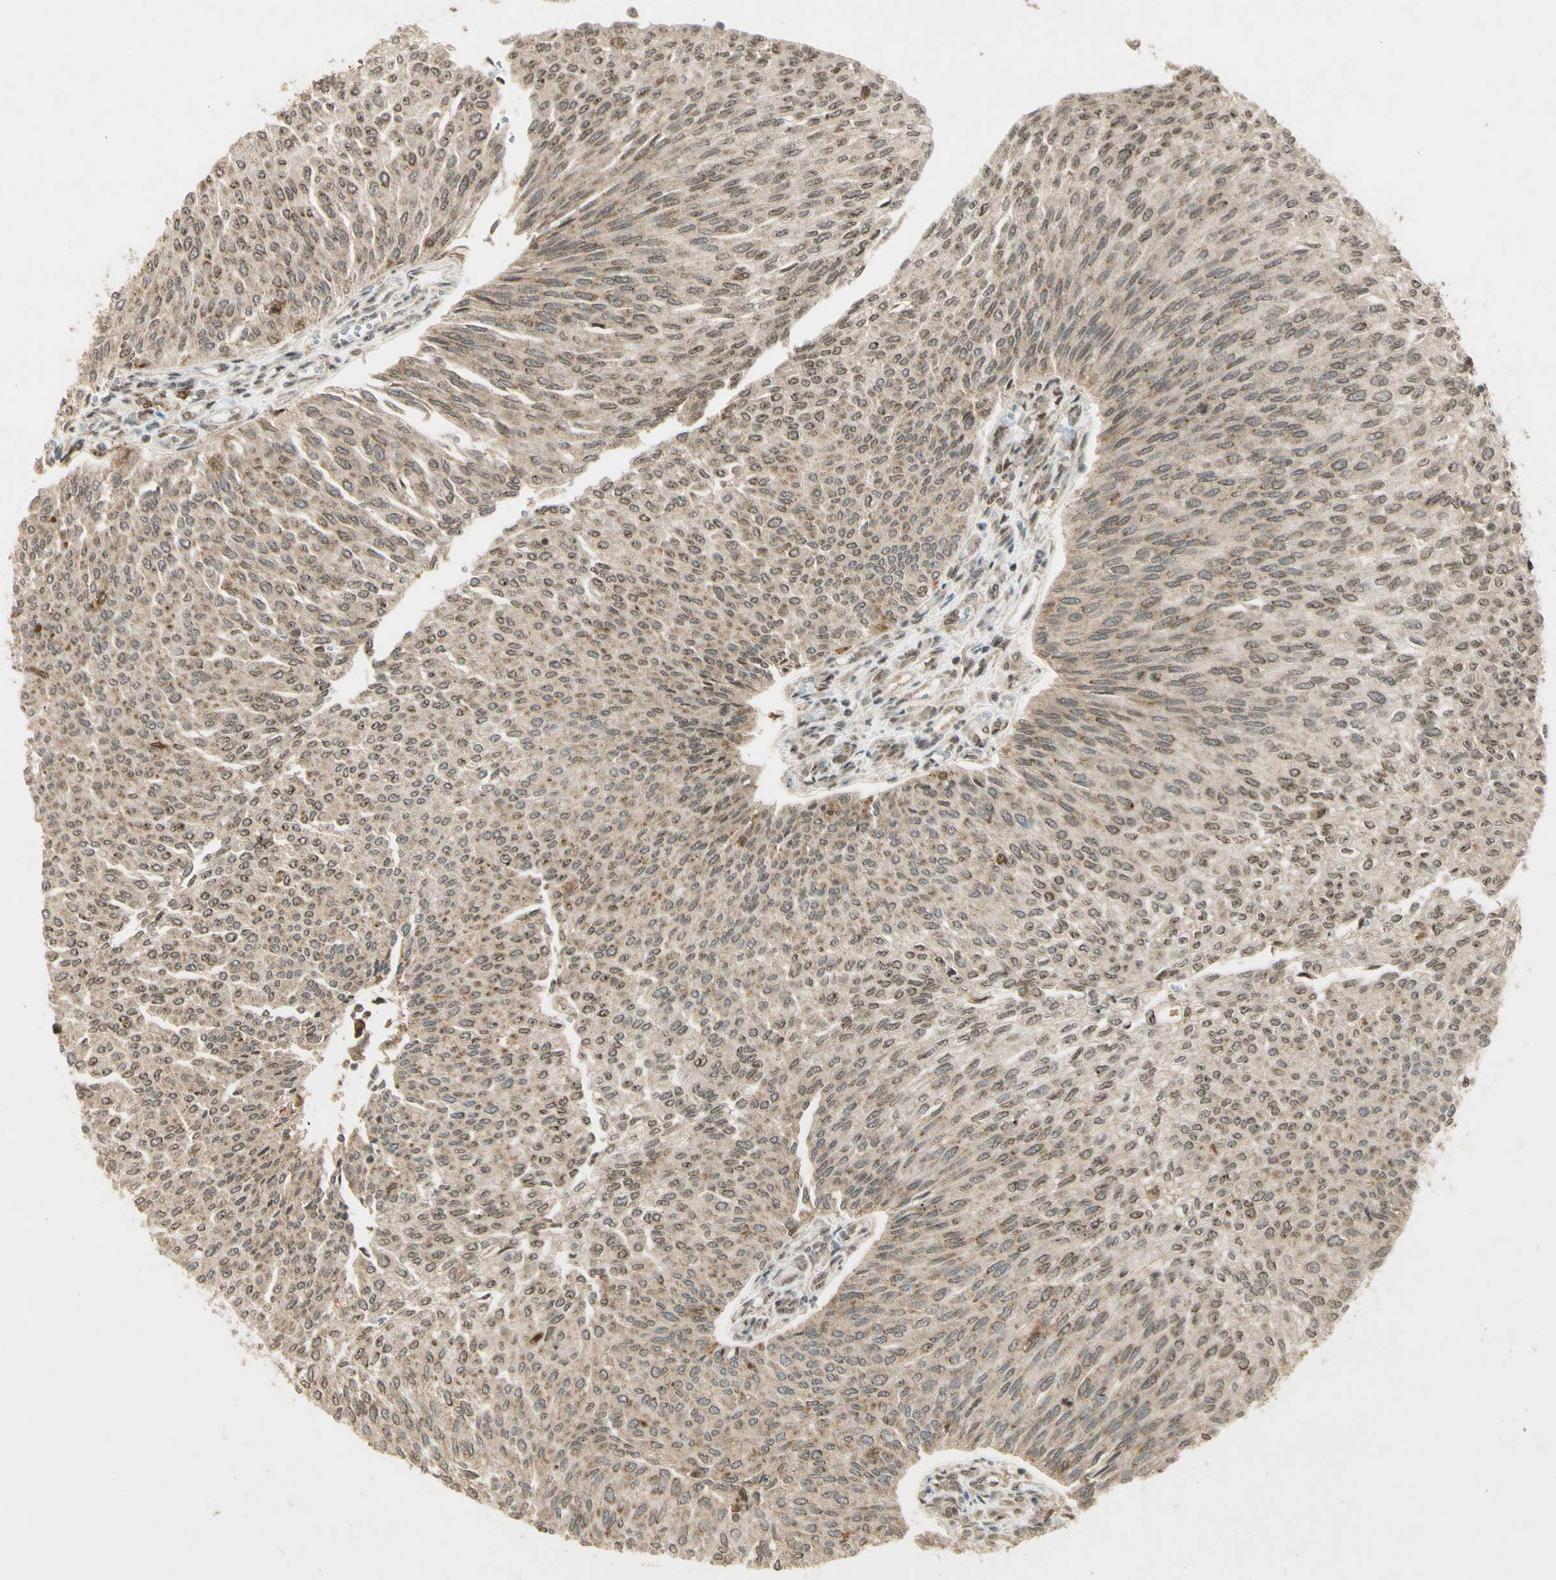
{"staining": {"intensity": "weak", "quantity": ">75%", "location": "cytoplasmic/membranous"}, "tissue": "urothelial cancer", "cell_type": "Tumor cells", "image_type": "cancer", "snomed": [{"axis": "morphology", "description": "Urothelial carcinoma, Low grade"}, {"axis": "topography", "description": "Urinary bladder"}], "caption": "Low-grade urothelial carcinoma stained for a protein (brown) demonstrates weak cytoplasmic/membranous positive staining in approximately >75% of tumor cells.", "gene": "ZNF135", "patient": {"sex": "female", "age": 79}}